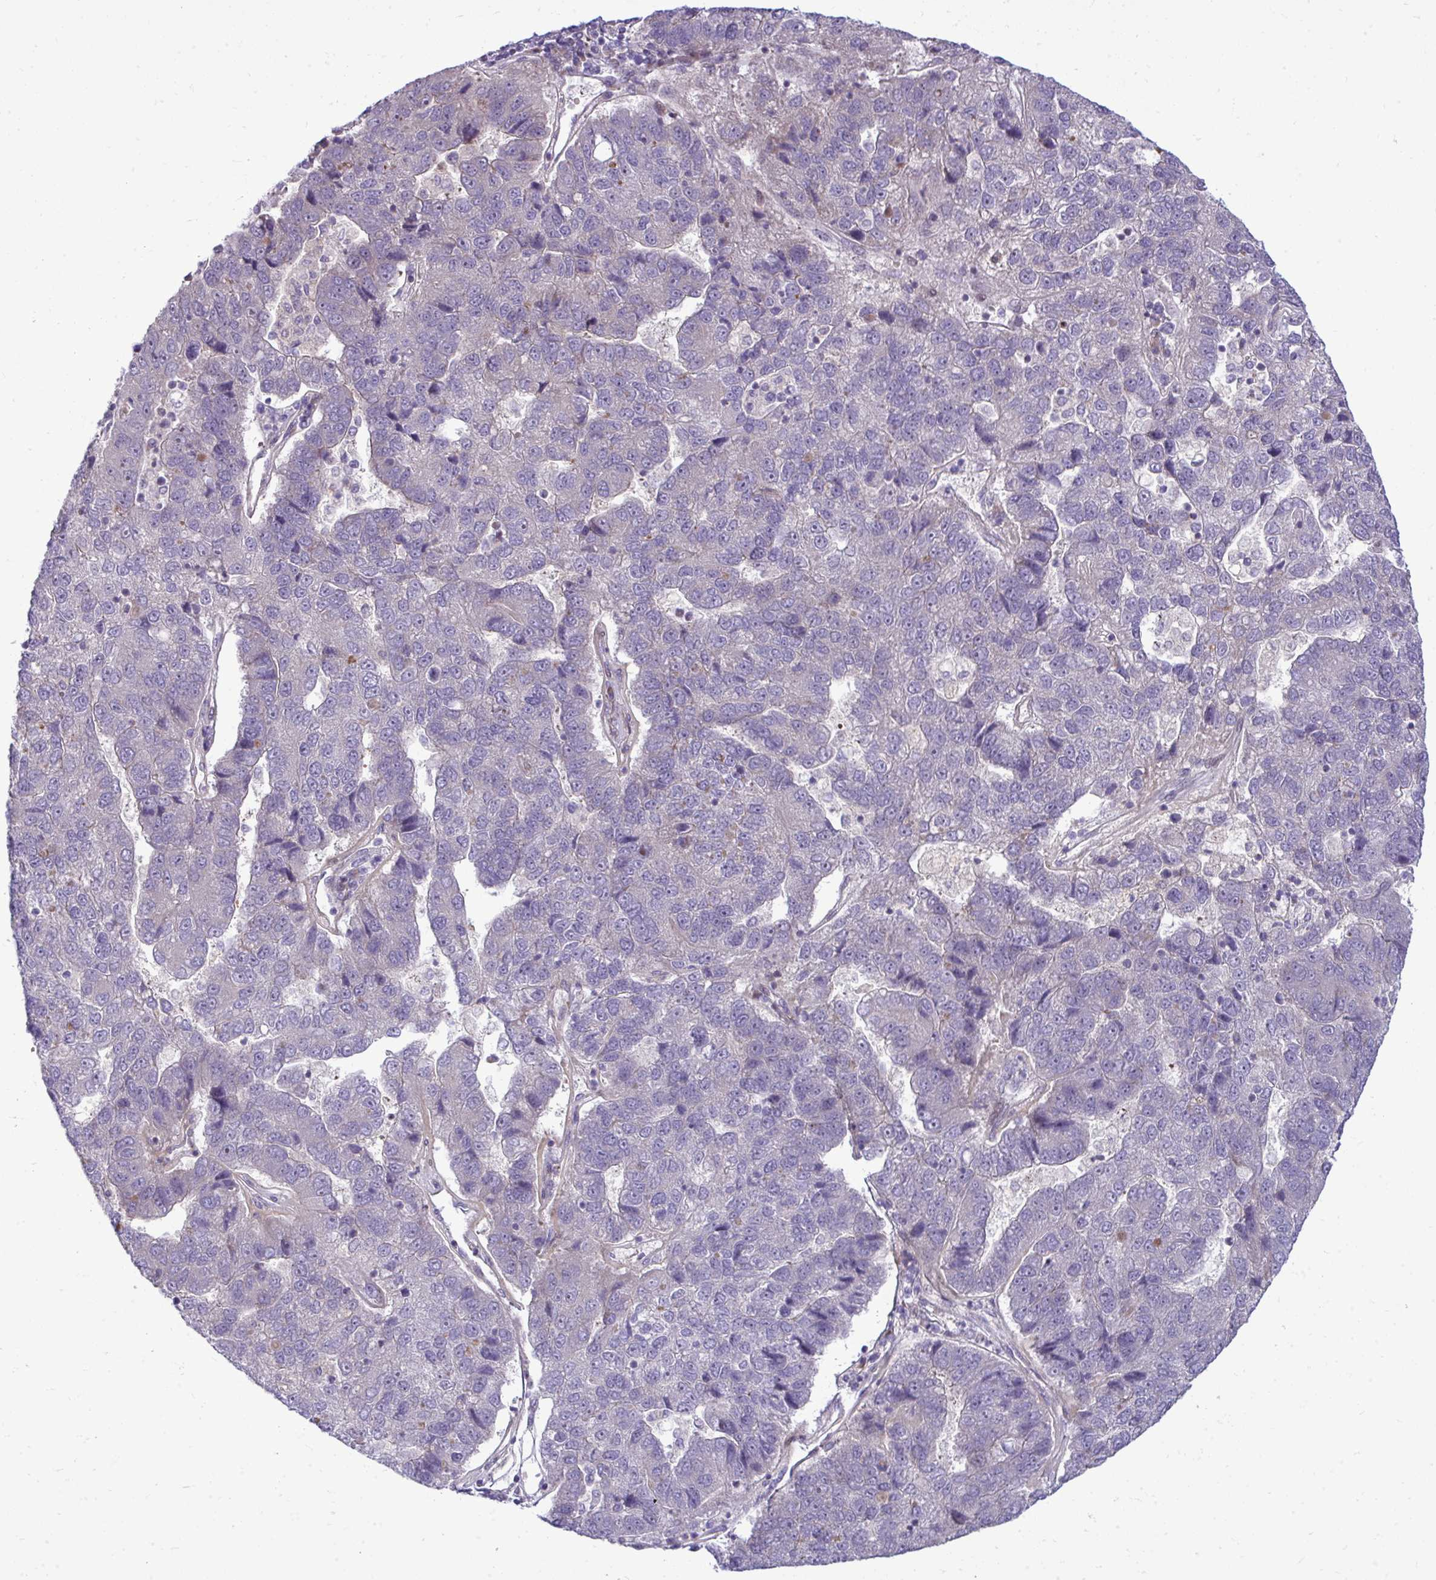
{"staining": {"intensity": "negative", "quantity": "none", "location": "none"}, "tissue": "pancreatic cancer", "cell_type": "Tumor cells", "image_type": "cancer", "snomed": [{"axis": "morphology", "description": "Adenocarcinoma, NOS"}, {"axis": "topography", "description": "Pancreas"}], "caption": "Immunohistochemistry of pancreatic cancer reveals no staining in tumor cells. (Brightfield microscopy of DAB (3,3'-diaminobenzidine) immunohistochemistry at high magnification).", "gene": "ZSCAN9", "patient": {"sex": "female", "age": 61}}